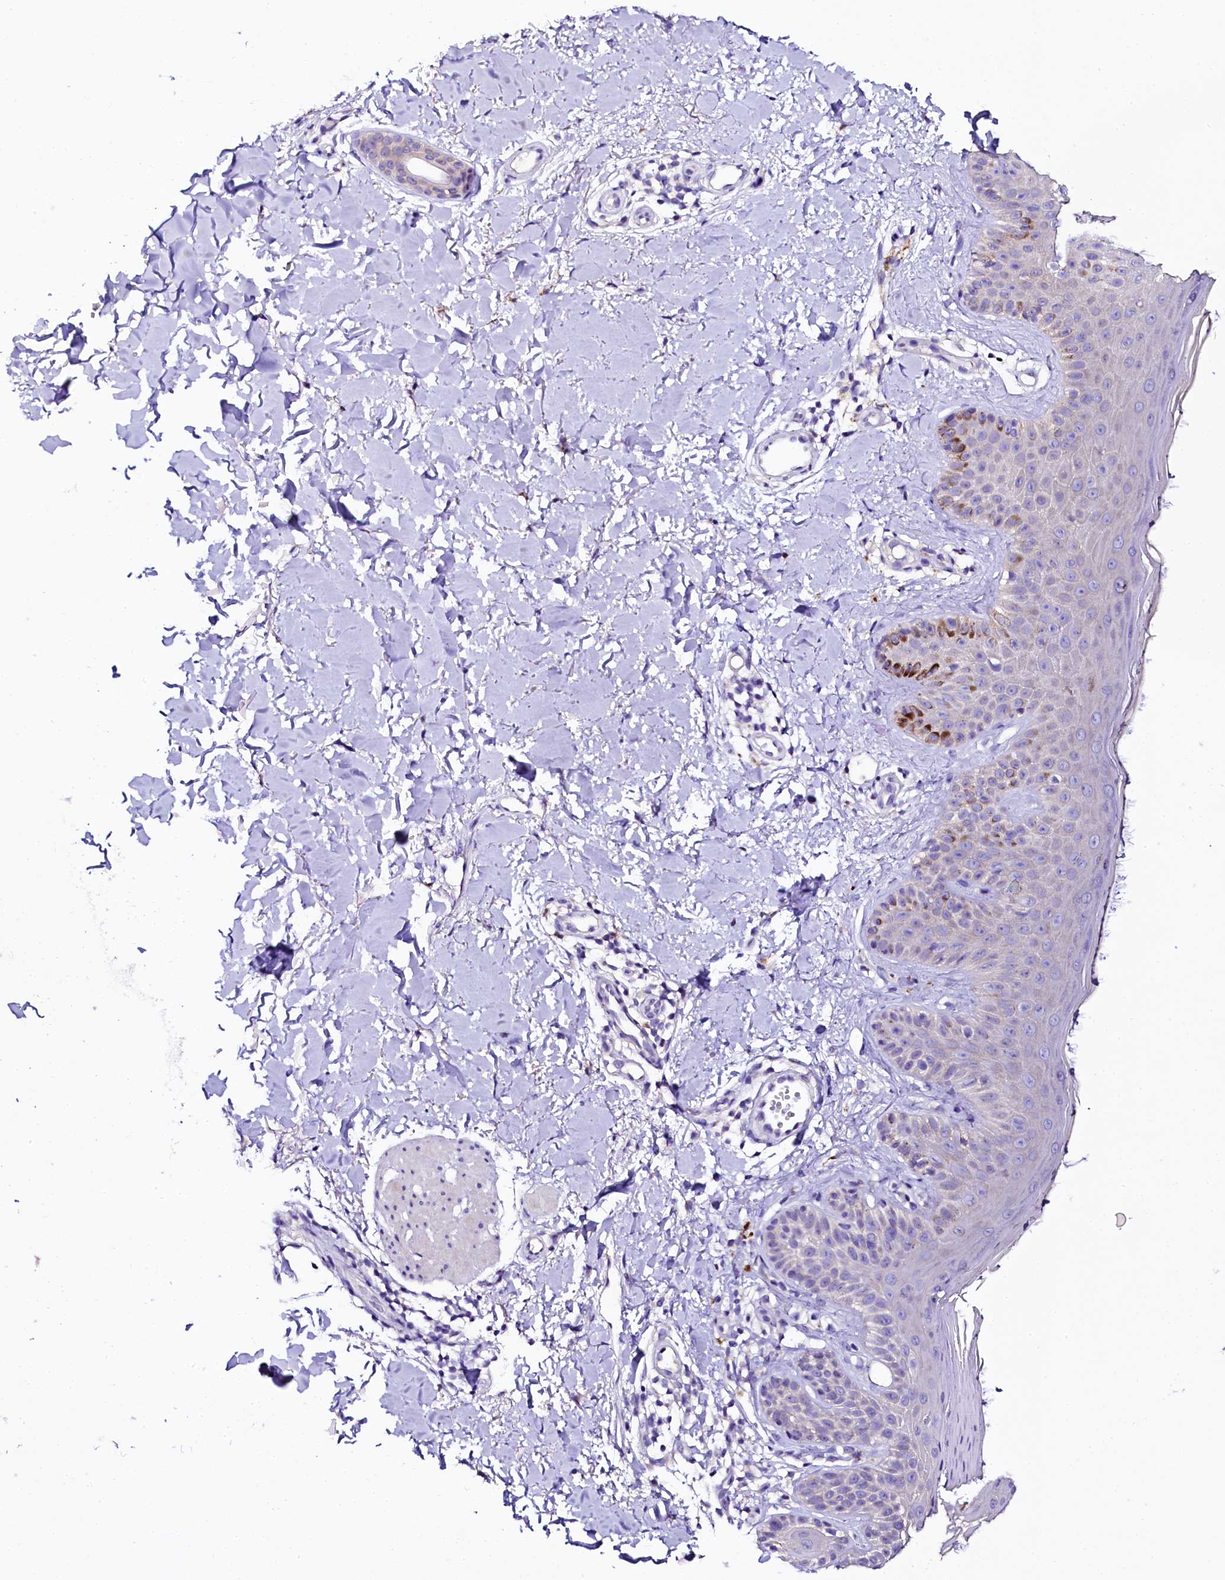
{"staining": {"intensity": "negative", "quantity": "none", "location": "none"}, "tissue": "skin", "cell_type": "Fibroblasts", "image_type": "normal", "snomed": [{"axis": "morphology", "description": "Normal tissue, NOS"}, {"axis": "topography", "description": "Skin"}], "caption": "High power microscopy histopathology image of an immunohistochemistry (IHC) image of unremarkable skin, revealing no significant staining in fibroblasts.", "gene": "NAA16", "patient": {"sex": "male", "age": 52}}